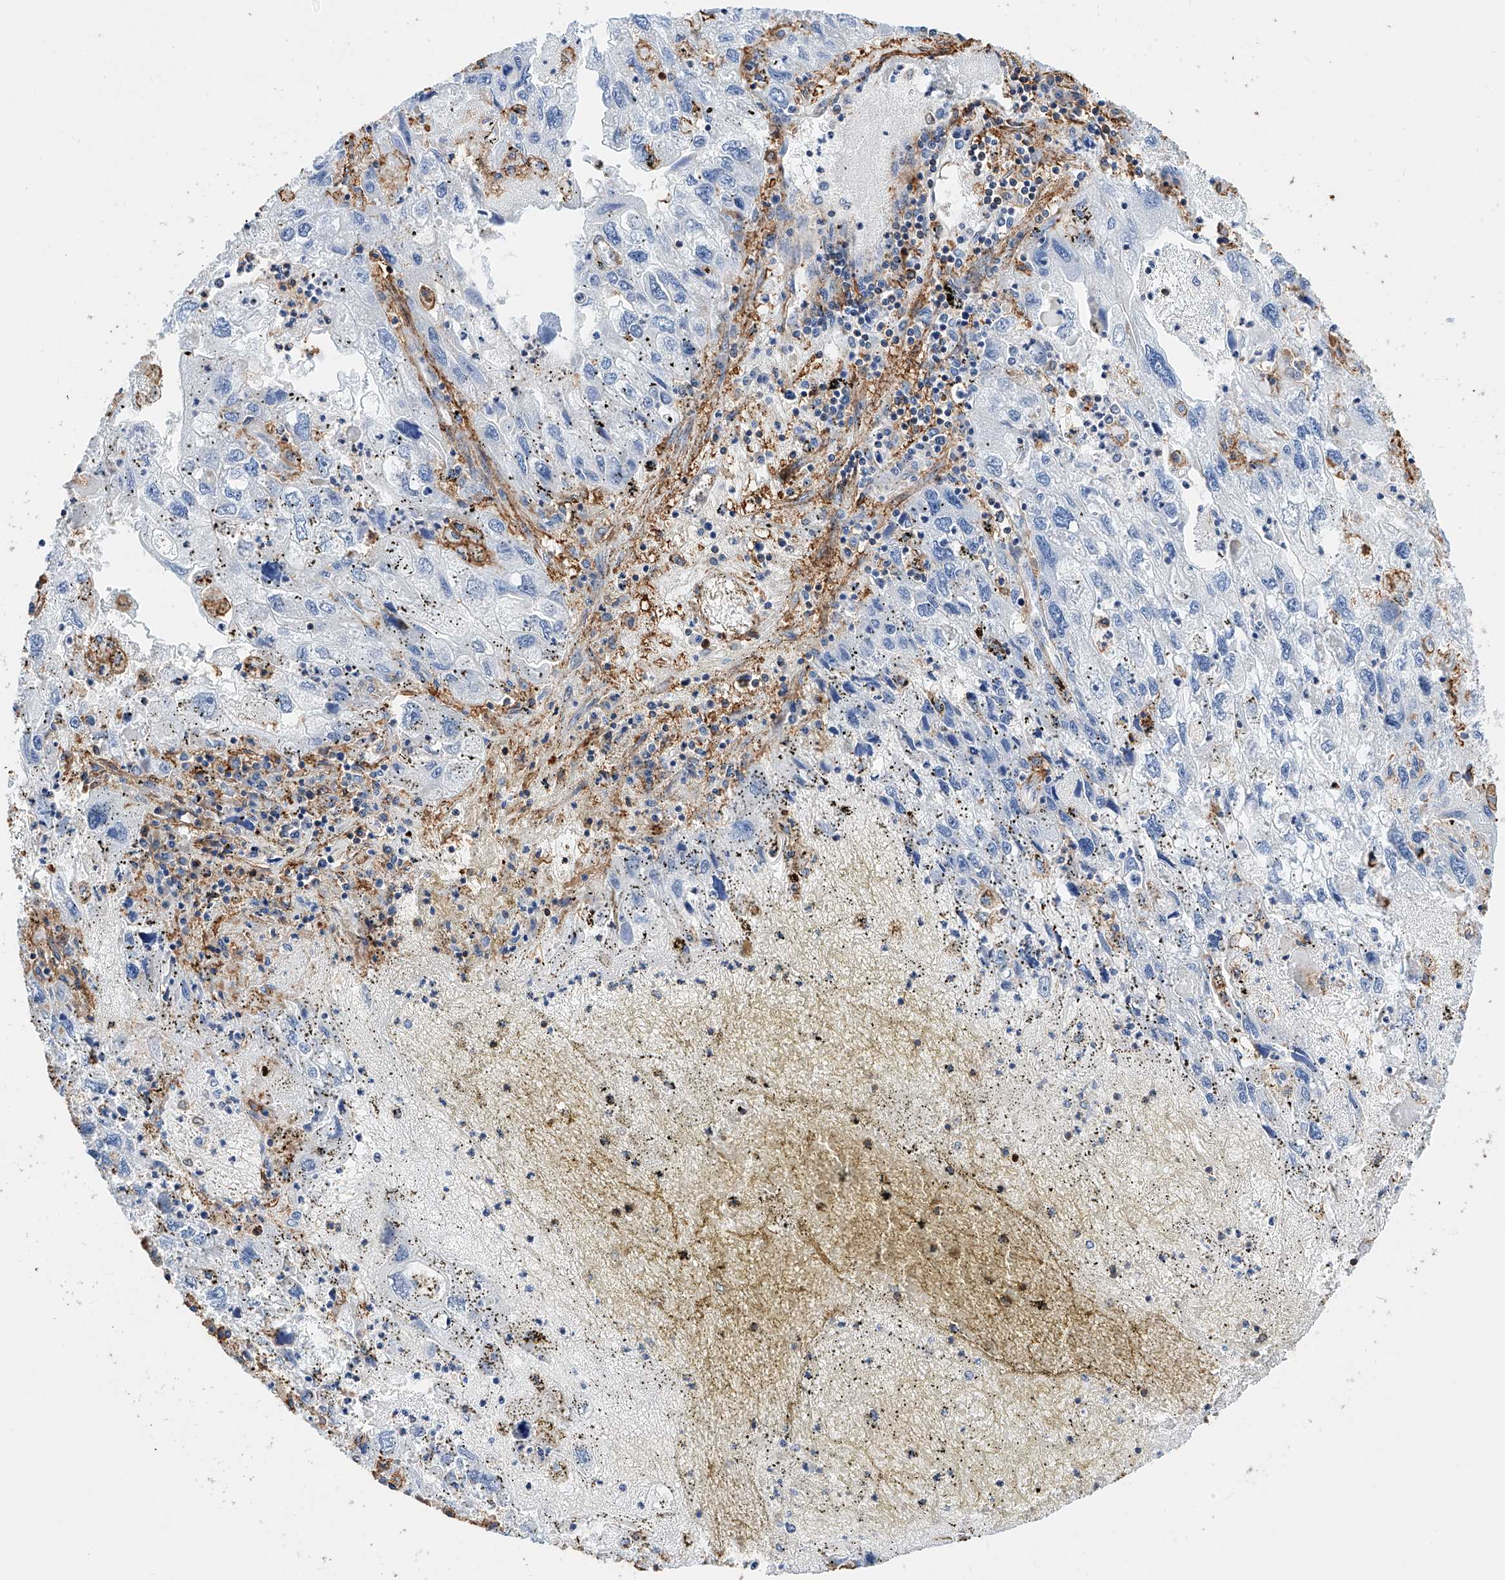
{"staining": {"intensity": "negative", "quantity": "none", "location": "none"}, "tissue": "endometrial cancer", "cell_type": "Tumor cells", "image_type": "cancer", "snomed": [{"axis": "morphology", "description": "Adenocarcinoma, NOS"}, {"axis": "topography", "description": "Endometrium"}], "caption": "Immunohistochemistry (IHC) photomicrograph of neoplastic tissue: human endometrial cancer stained with DAB exhibits no significant protein positivity in tumor cells.", "gene": "WFS1", "patient": {"sex": "female", "age": 49}}